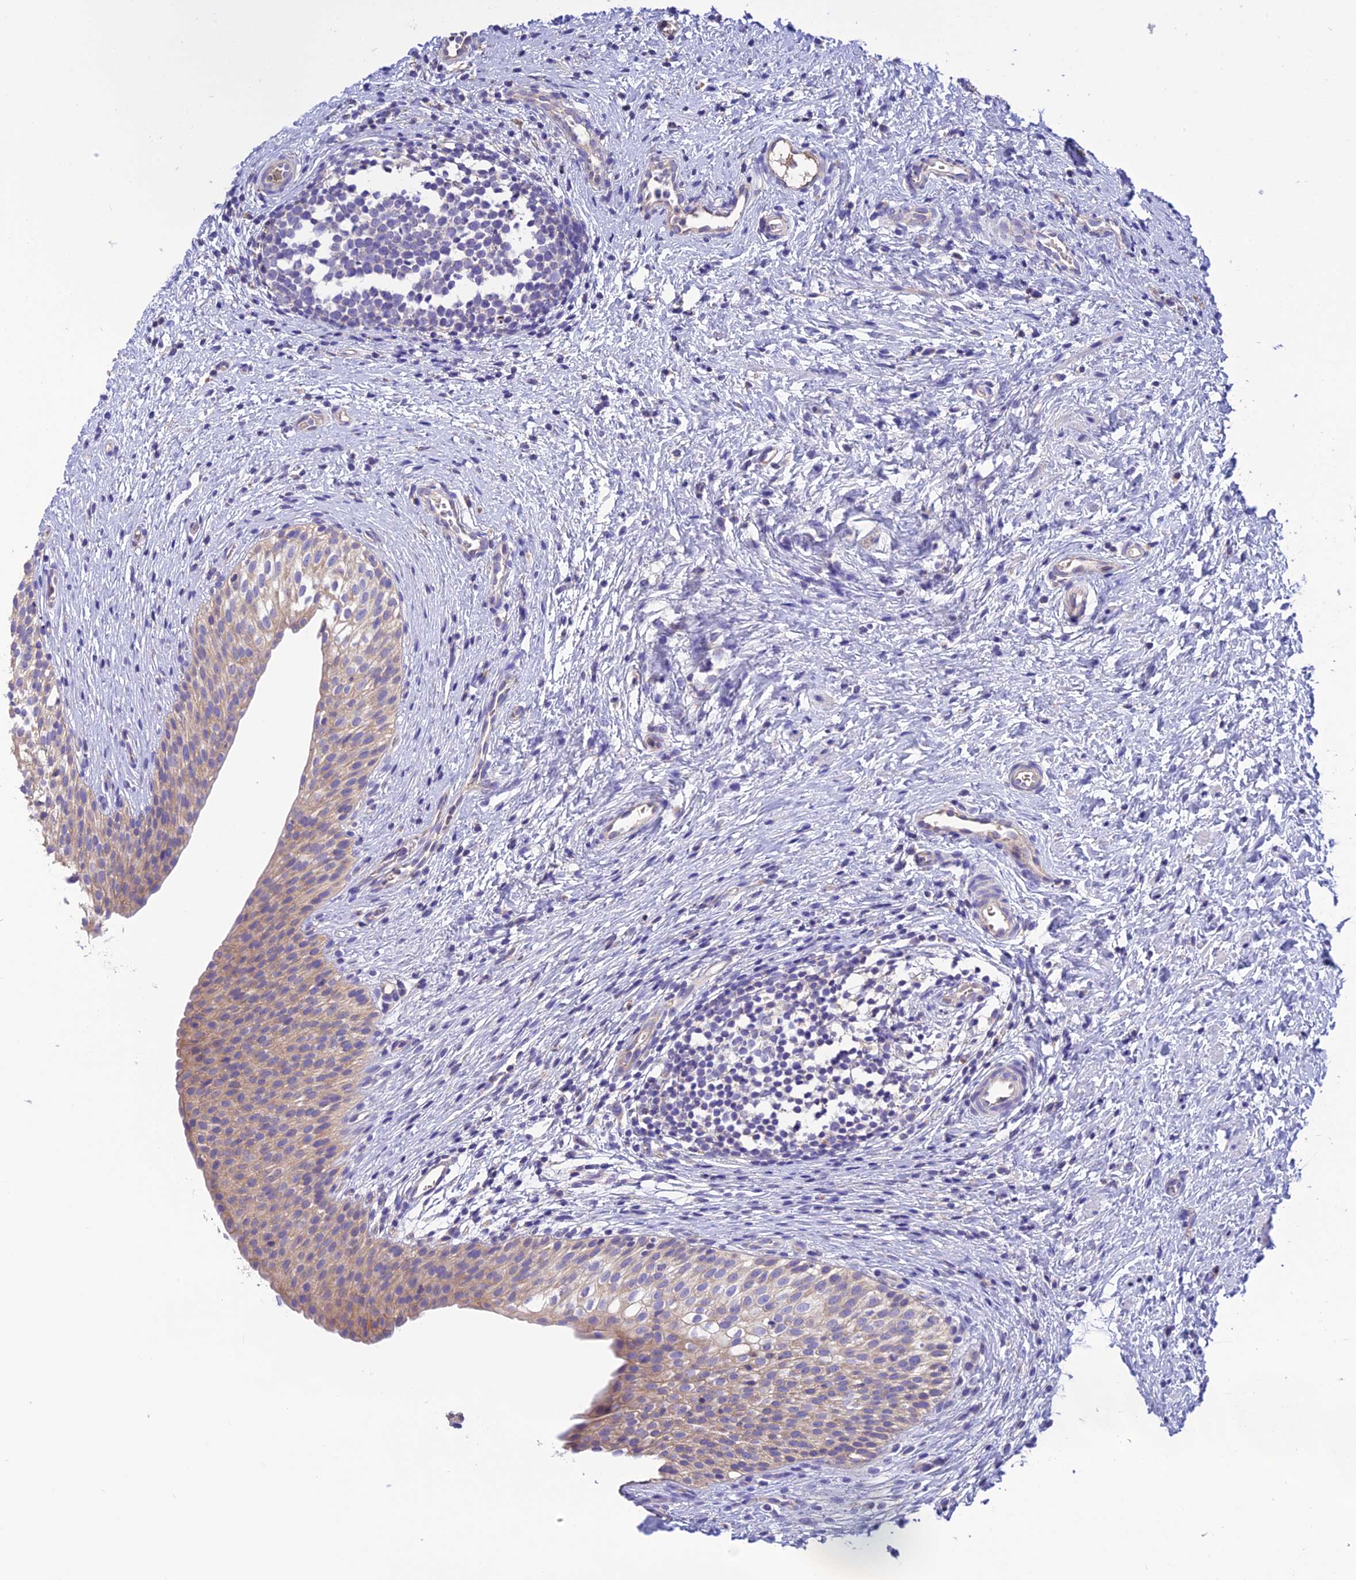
{"staining": {"intensity": "weak", "quantity": ">75%", "location": "cytoplasmic/membranous"}, "tissue": "urinary bladder", "cell_type": "Urothelial cells", "image_type": "normal", "snomed": [{"axis": "morphology", "description": "Normal tissue, NOS"}, {"axis": "topography", "description": "Urinary bladder"}], "caption": "Weak cytoplasmic/membranous protein staining is identified in approximately >75% of urothelial cells in urinary bladder.", "gene": "PZP", "patient": {"sex": "male", "age": 1}}